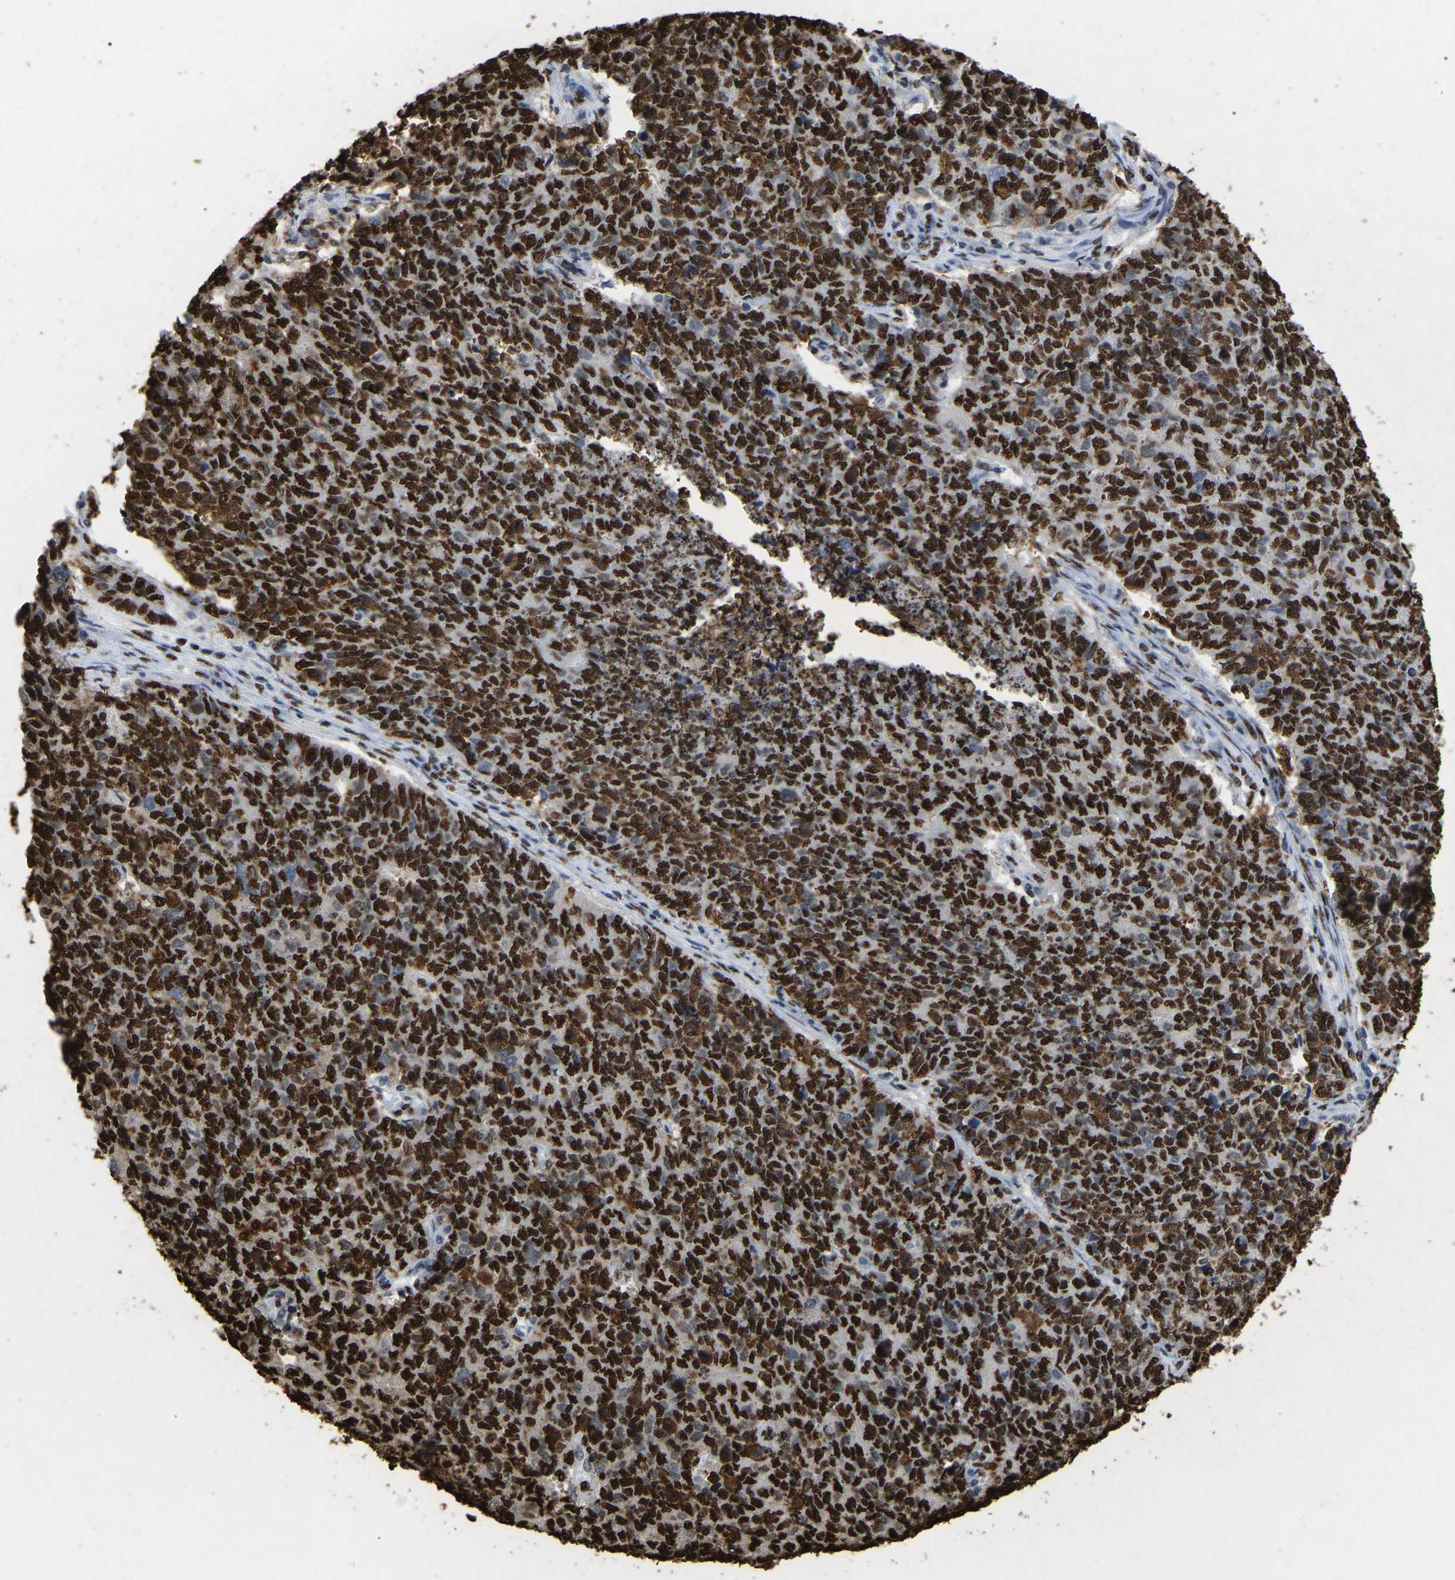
{"staining": {"intensity": "strong", "quantity": ">75%", "location": "cytoplasmic/membranous,nuclear"}, "tissue": "cervical cancer", "cell_type": "Tumor cells", "image_type": "cancer", "snomed": [{"axis": "morphology", "description": "Squamous cell carcinoma, NOS"}, {"axis": "topography", "description": "Cervix"}], "caption": "This histopathology image reveals immunohistochemistry (IHC) staining of squamous cell carcinoma (cervical), with high strong cytoplasmic/membranous and nuclear positivity in about >75% of tumor cells.", "gene": "RBL2", "patient": {"sex": "female", "age": 63}}